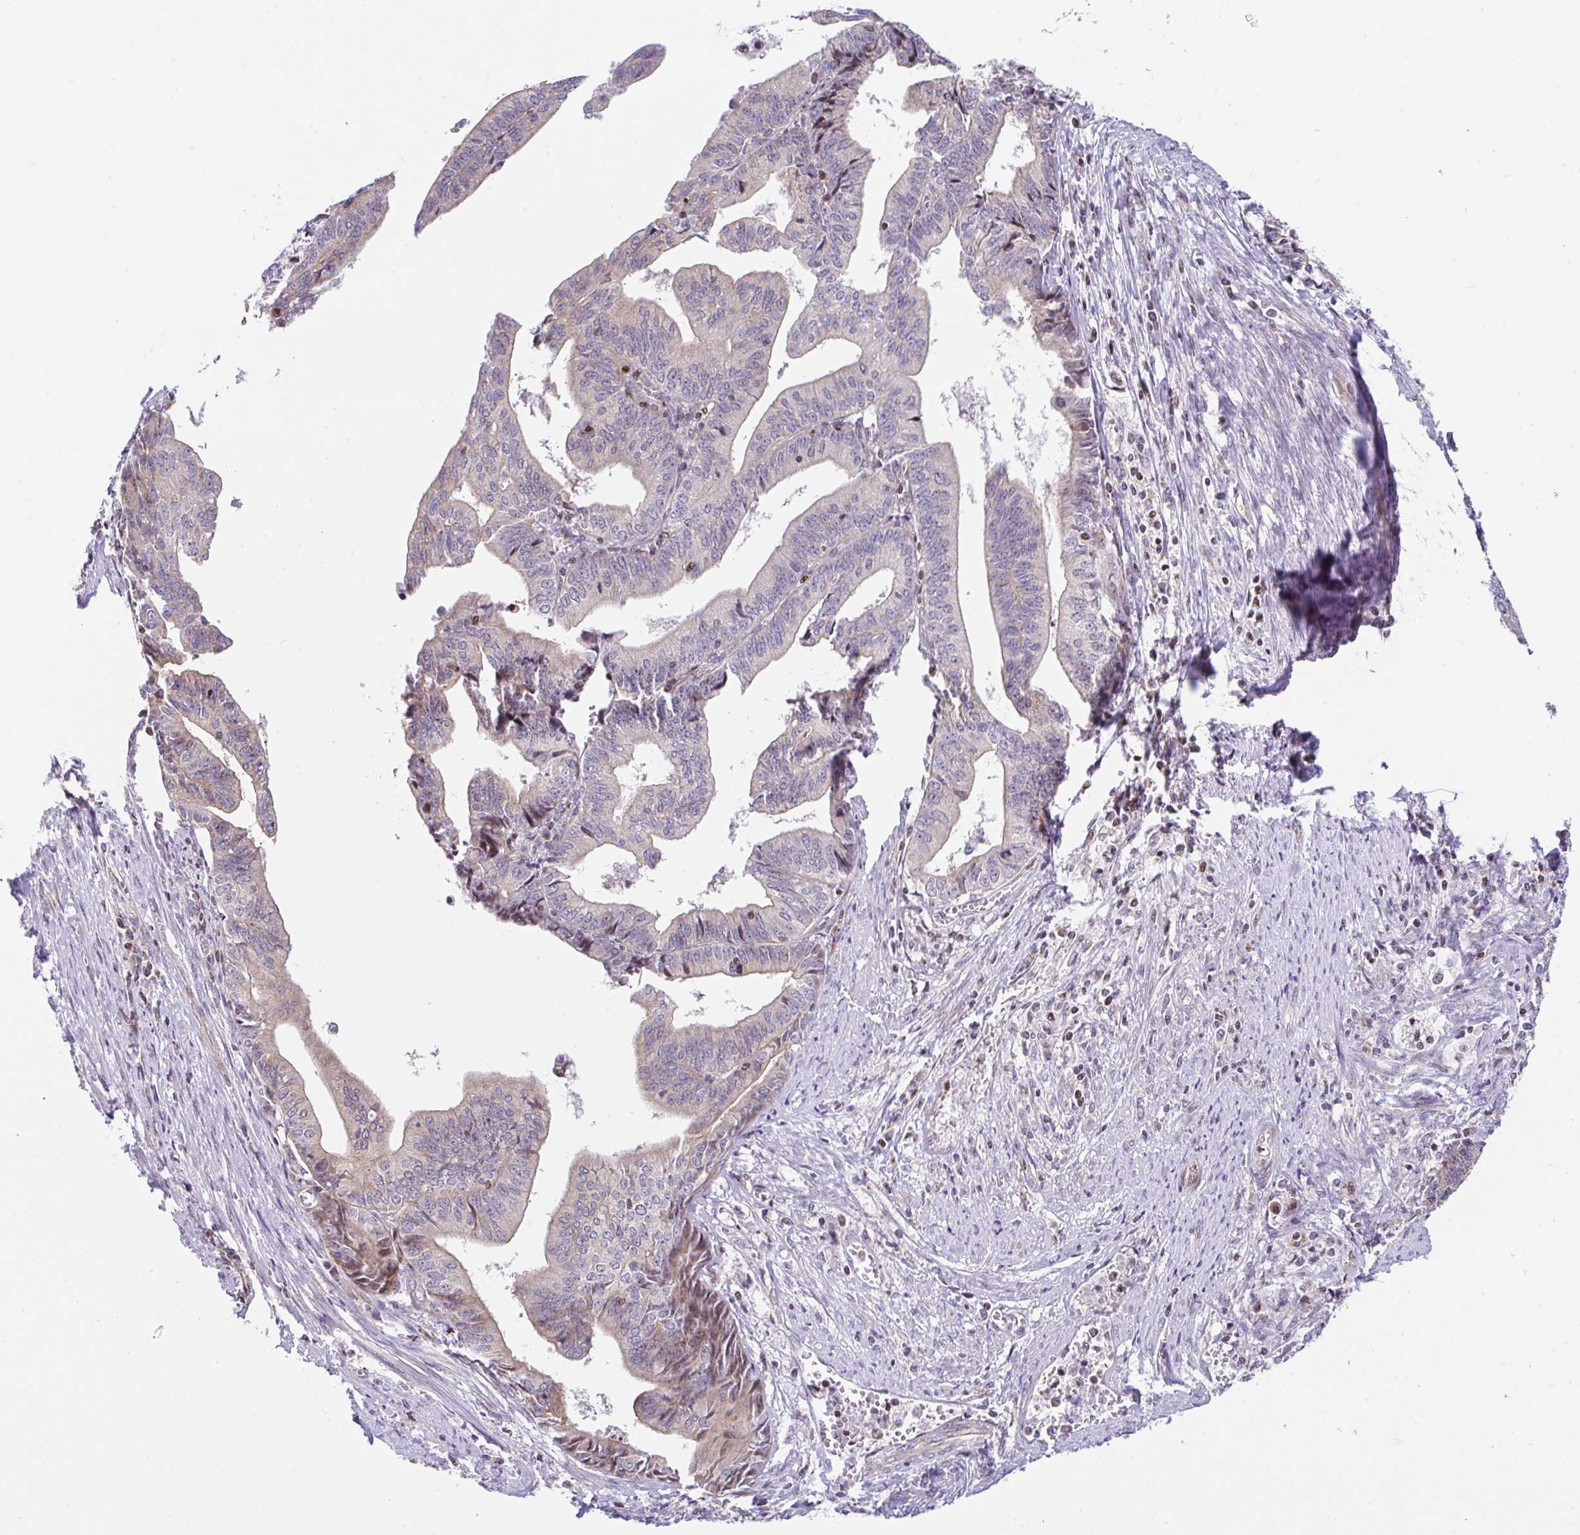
{"staining": {"intensity": "weak", "quantity": "<25%", "location": "cytoplasmic/membranous,nuclear"}, "tissue": "endometrial cancer", "cell_type": "Tumor cells", "image_type": "cancer", "snomed": [{"axis": "morphology", "description": "Adenocarcinoma, NOS"}, {"axis": "topography", "description": "Endometrium"}], "caption": "High power microscopy image of an immunohistochemistry (IHC) photomicrograph of endometrial cancer (adenocarcinoma), revealing no significant staining in tumor cells.", "gene": "FIGNL1", "patient": {"sex": "female", "age": 65}}